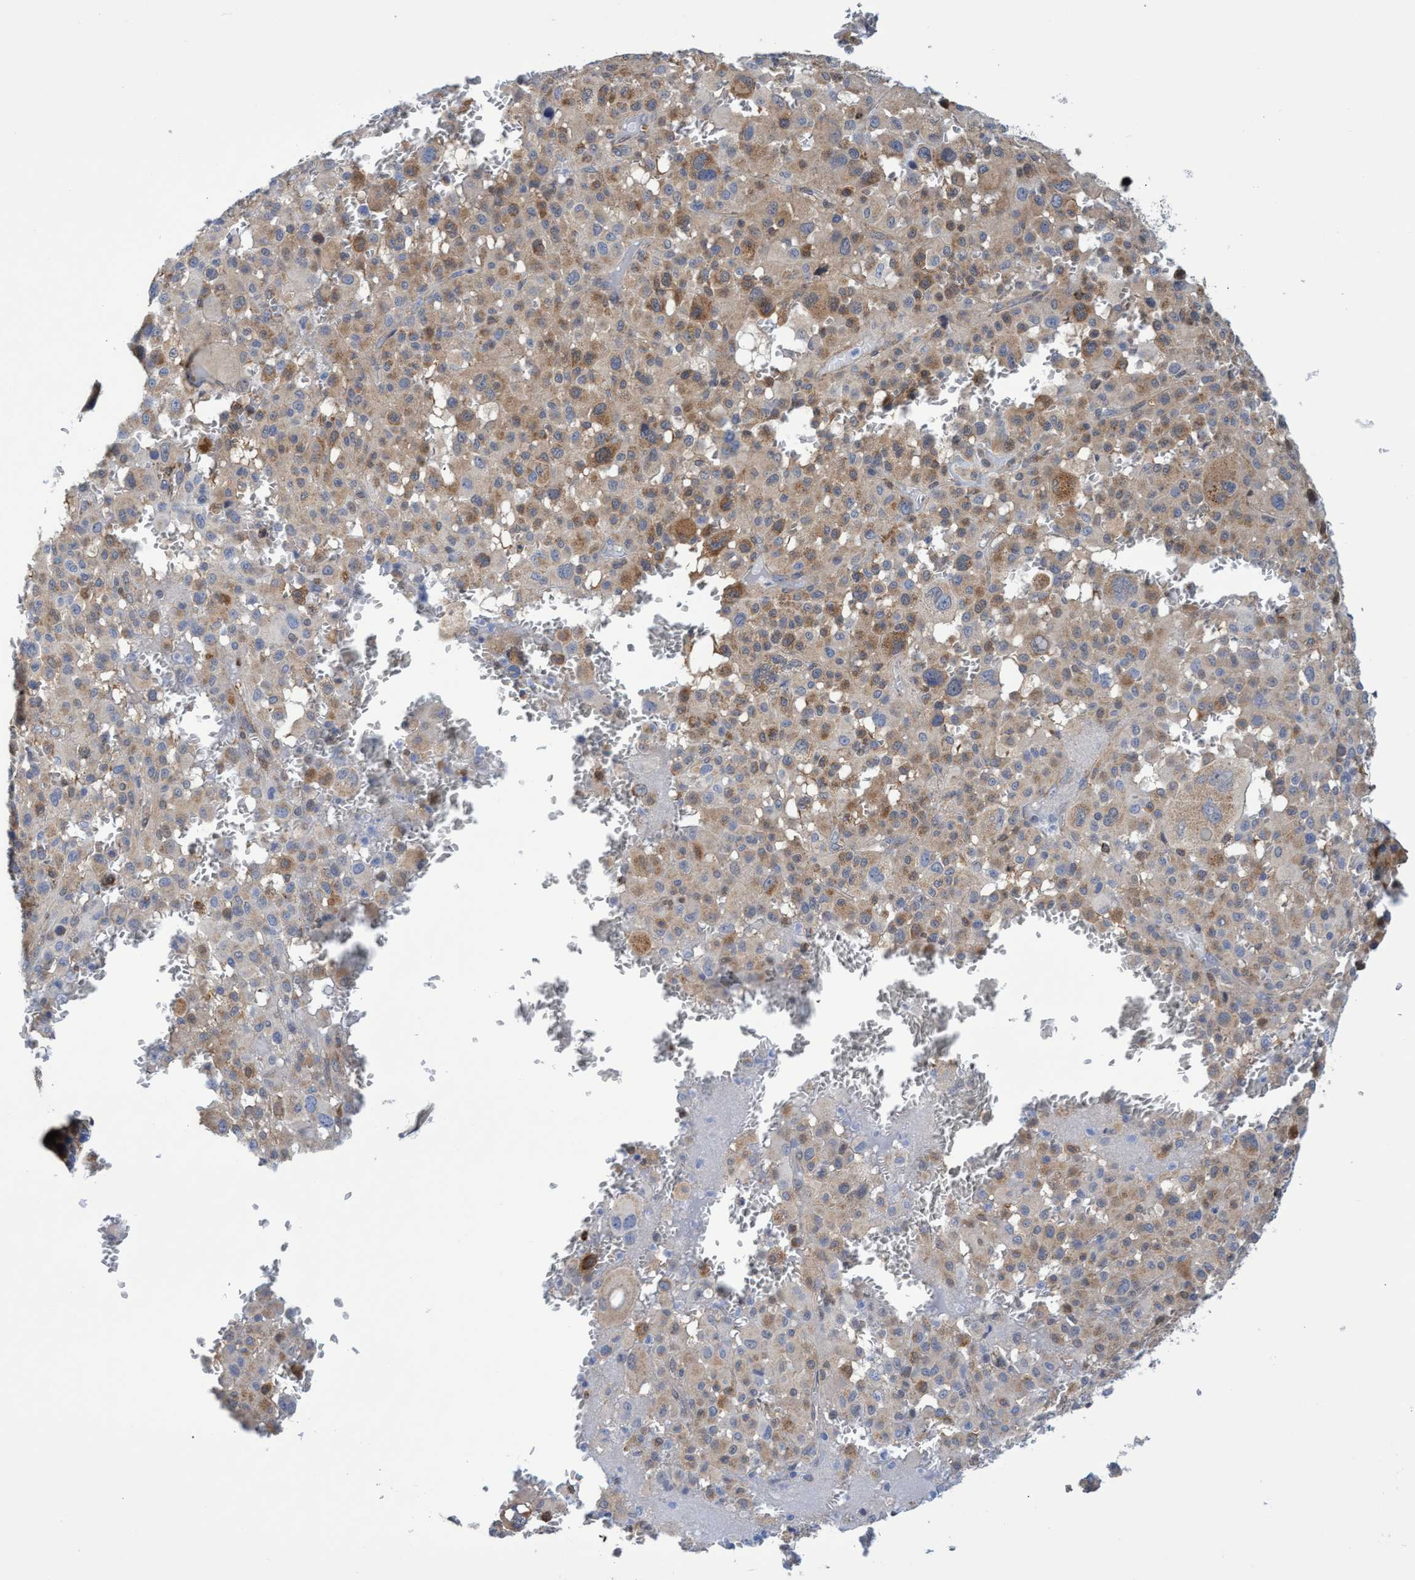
{"staining": {"intensity": "weak", "quantity": "25%-75%", "location": "cytoplasmic/membranous"}, "tissue": "melanoma", "cell_type": "Tumor cells", "image_type": "cancer", "snomed": [{"axis": "morphology", "description": "Malignant melanoma, Metastatic site"}, {"axis": "topography", "description": "Skin"}], "caption": "Human malignant melanoma (metastatic site) stained with a protein marker exhibits weak staining in tumor cells.", "gene": "CRYZ", "patient": {"sex": "female", "age": 74}}